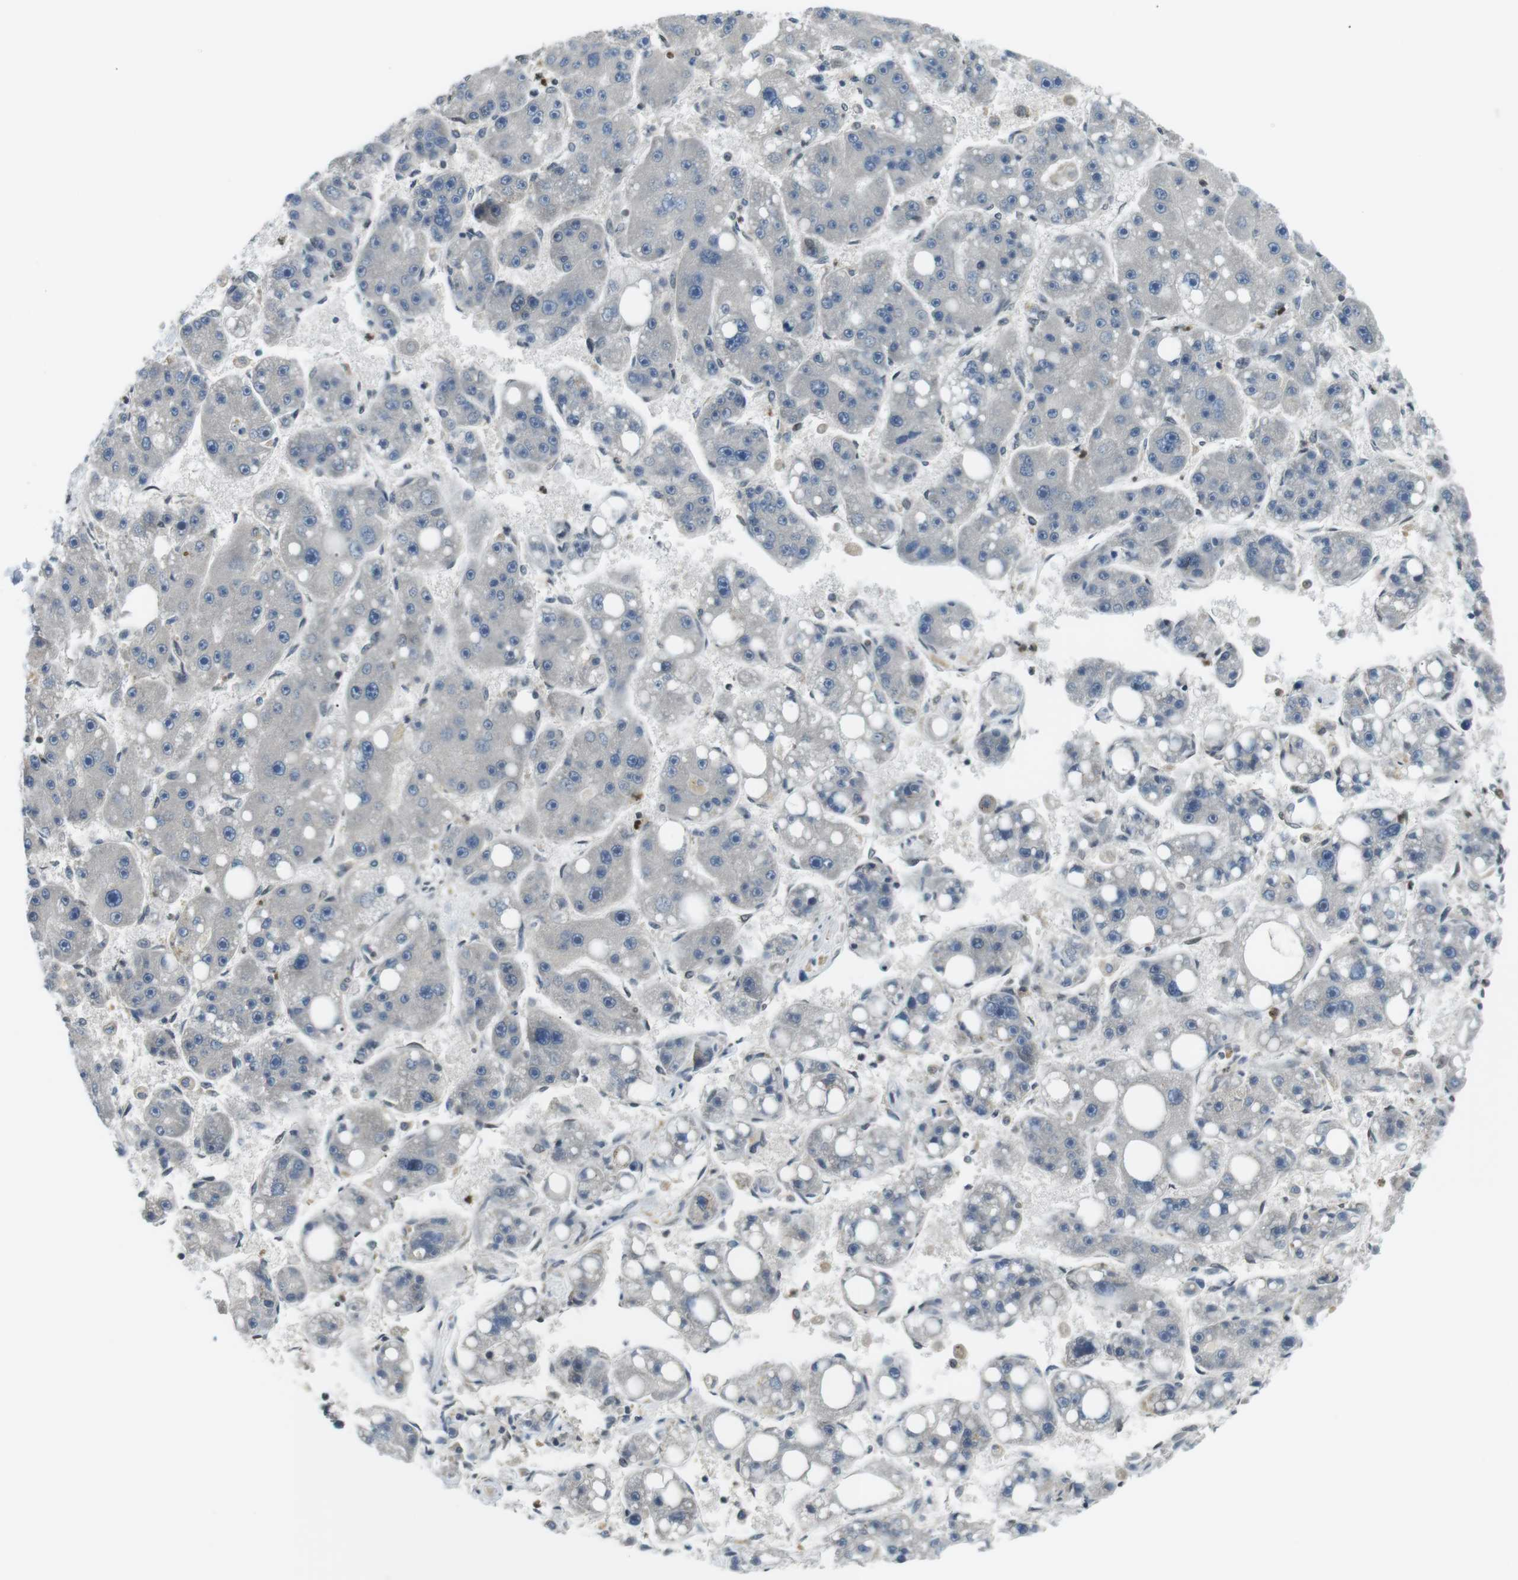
{"staining": {"intensity": "negative", "quantity": "none", "location": "none"}, "tissue": "liver cancer", "cell_type": "Tumor cells", "image_type": "cancer", "snomed": [{"axis": "morphology", "description": "Carcinoma, Hepatocellular, NOS"}, {"axis": "topography", "description": "Liver"}], "caption": "A micrograph of human hepatocellular carcinoma (liver) is negative for staining in tumor cells.", "gene": "TMX4", "patient": {"sex": "female", "age": 61}}